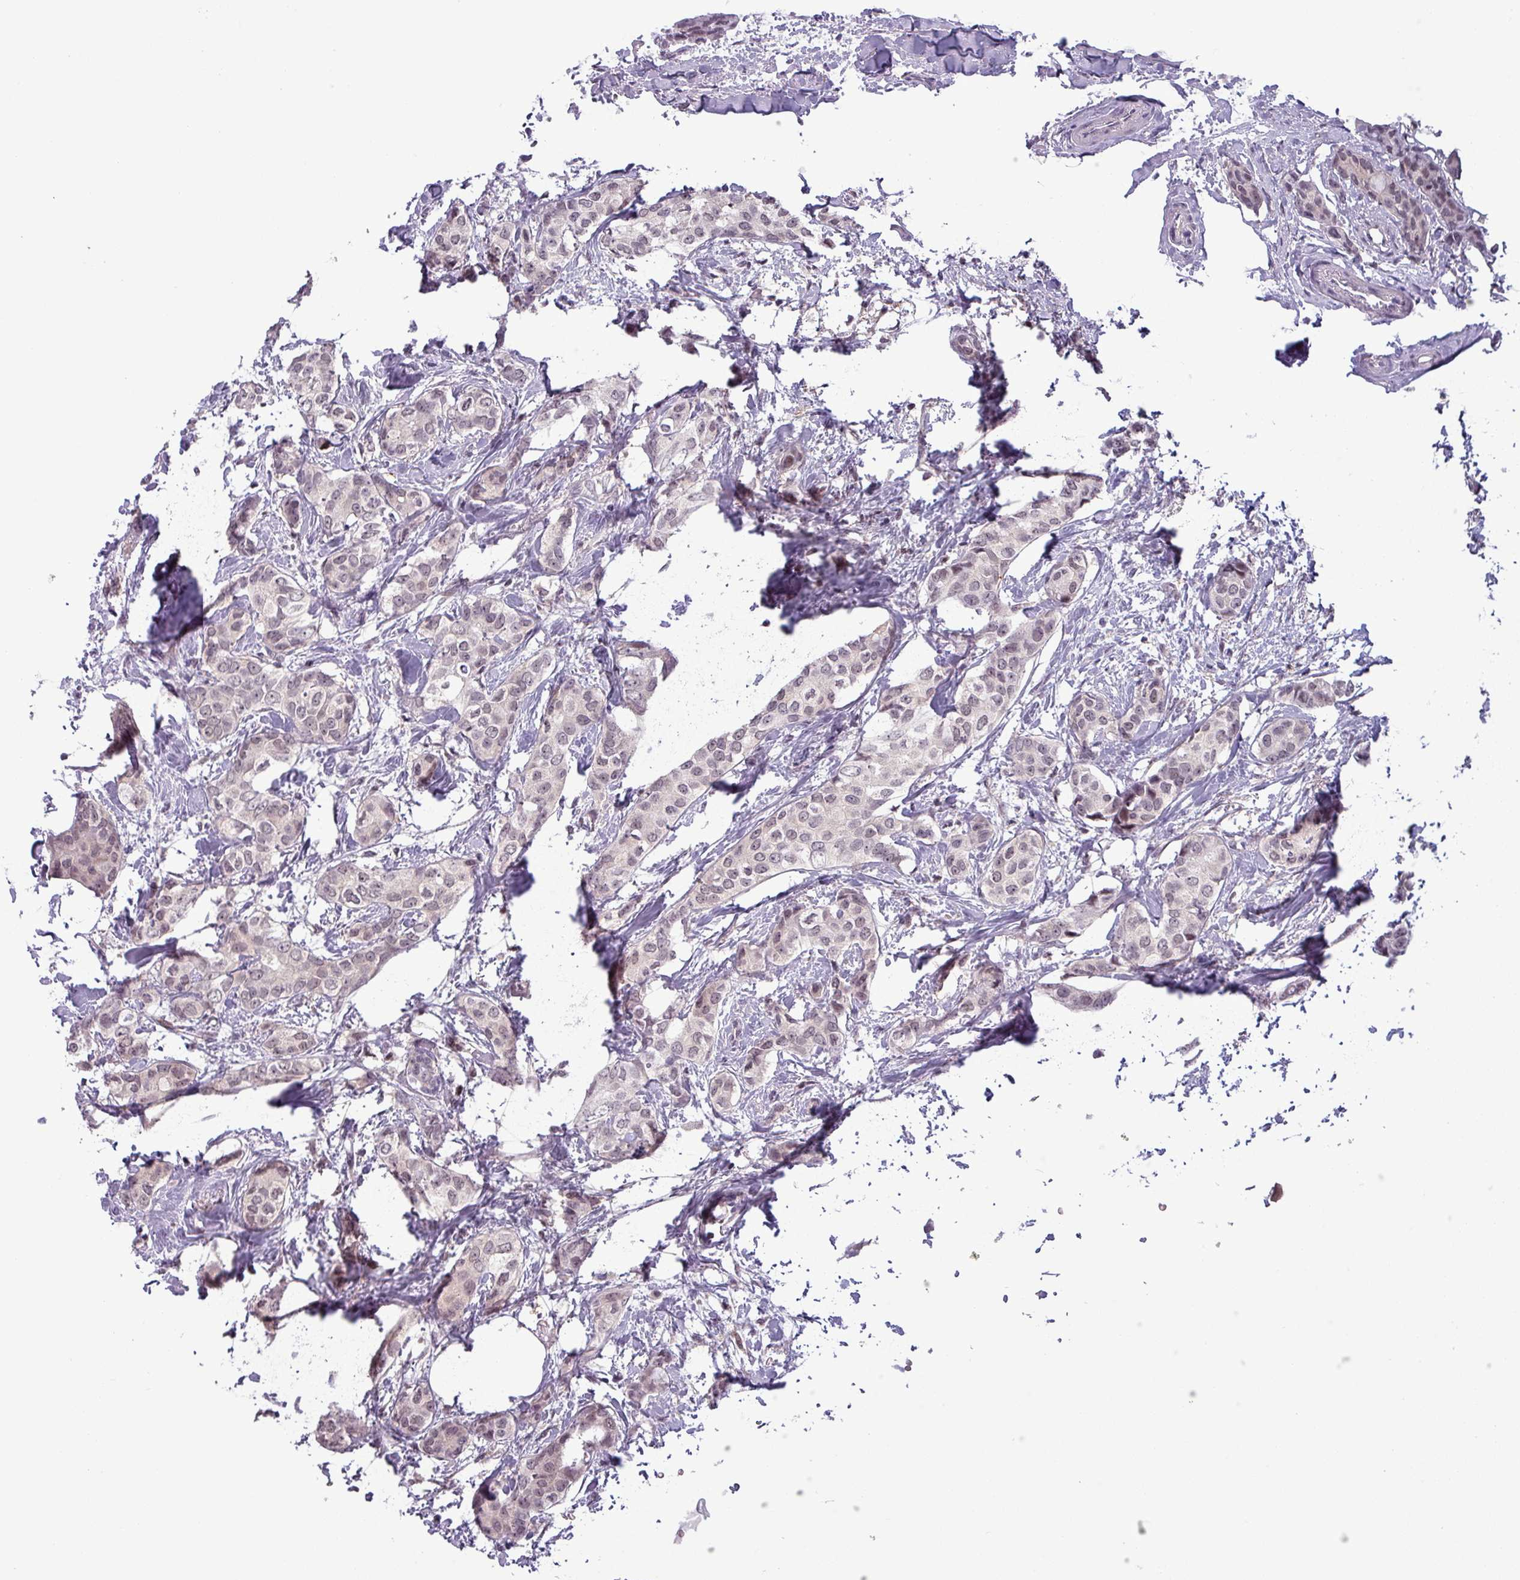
{"staining": {"intensity": "weak", "quantity": "<25%", "location": "nuclear"}, "tissue": "breast cancer", "cell_type": "Tumor cells", "image_type": "cancer", "snomed": [{"axis": "morphology", "description": "Duct carcinoma"}, {"axis": "topography", "description": "Breast"}], "caption": "A photomicrograph of breast cancer (invasive ductal carcinoma) stained for a protein shows no brown staining in tumor cells.", "gene": "NPFFR1", "patient": {"sex": "female", "age": 73}}